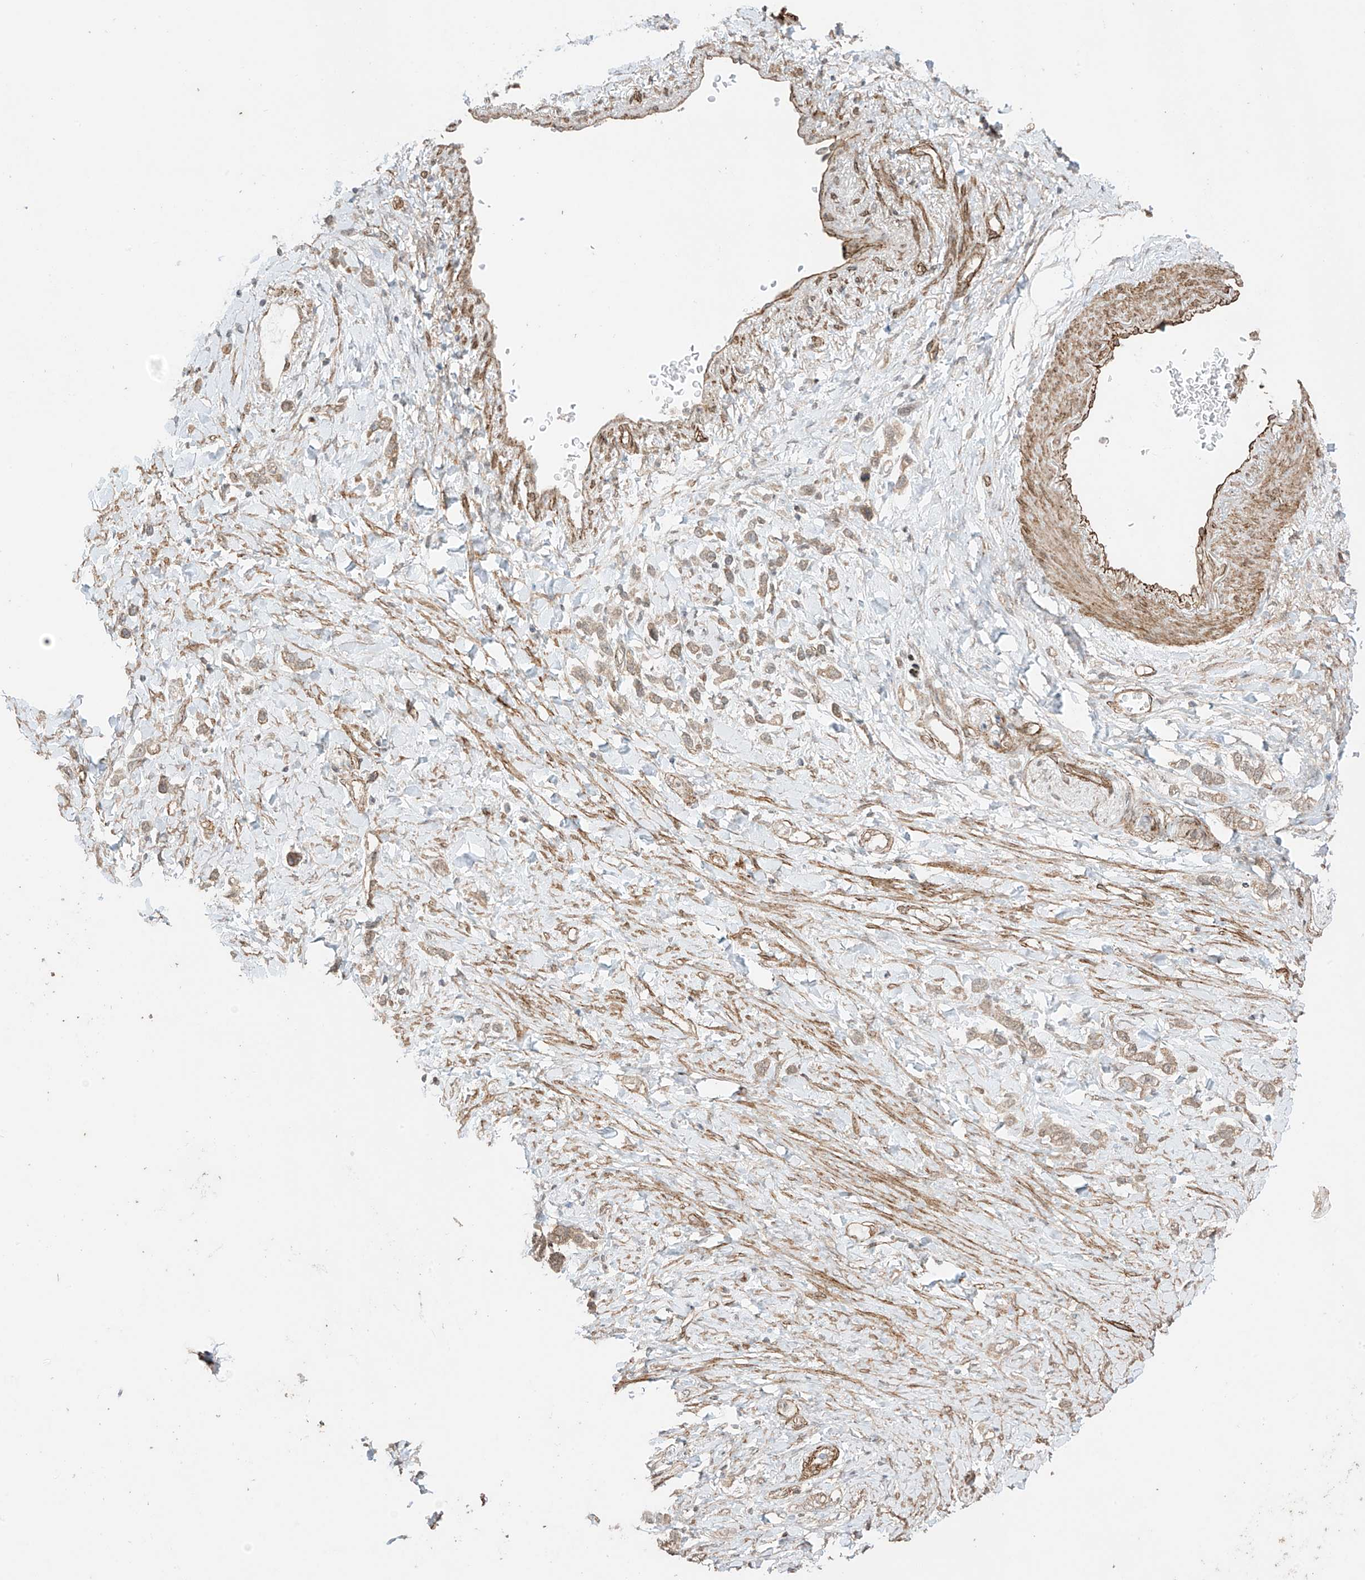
{"staining": {"intensity": "weak", "quantity": ">75%", "location": "cytoplasmic/membranous"}, "tissue": "stomach cancer", "cell_type": "Tumor cells", "image_type": "cancer", "snomed": [{"axis": "morphology", "description": "Adenocarcinoma, NOS"}, {"axis": "topography", "description": "Stomach"}], "caption": "Adenocarcinoma (stomach) stained with DAB IHC displays low levels of weak cytoplasmic/membranous expression in about >75% of tumor cells. Using DAB (3,3'-diaminobenzidine) (brown) and hematoxylin (blue) stains, captured at high magnification using brightfield microscopy.", "gene": "TTLL5", "patient": {"sex": "female", "age": 65}}